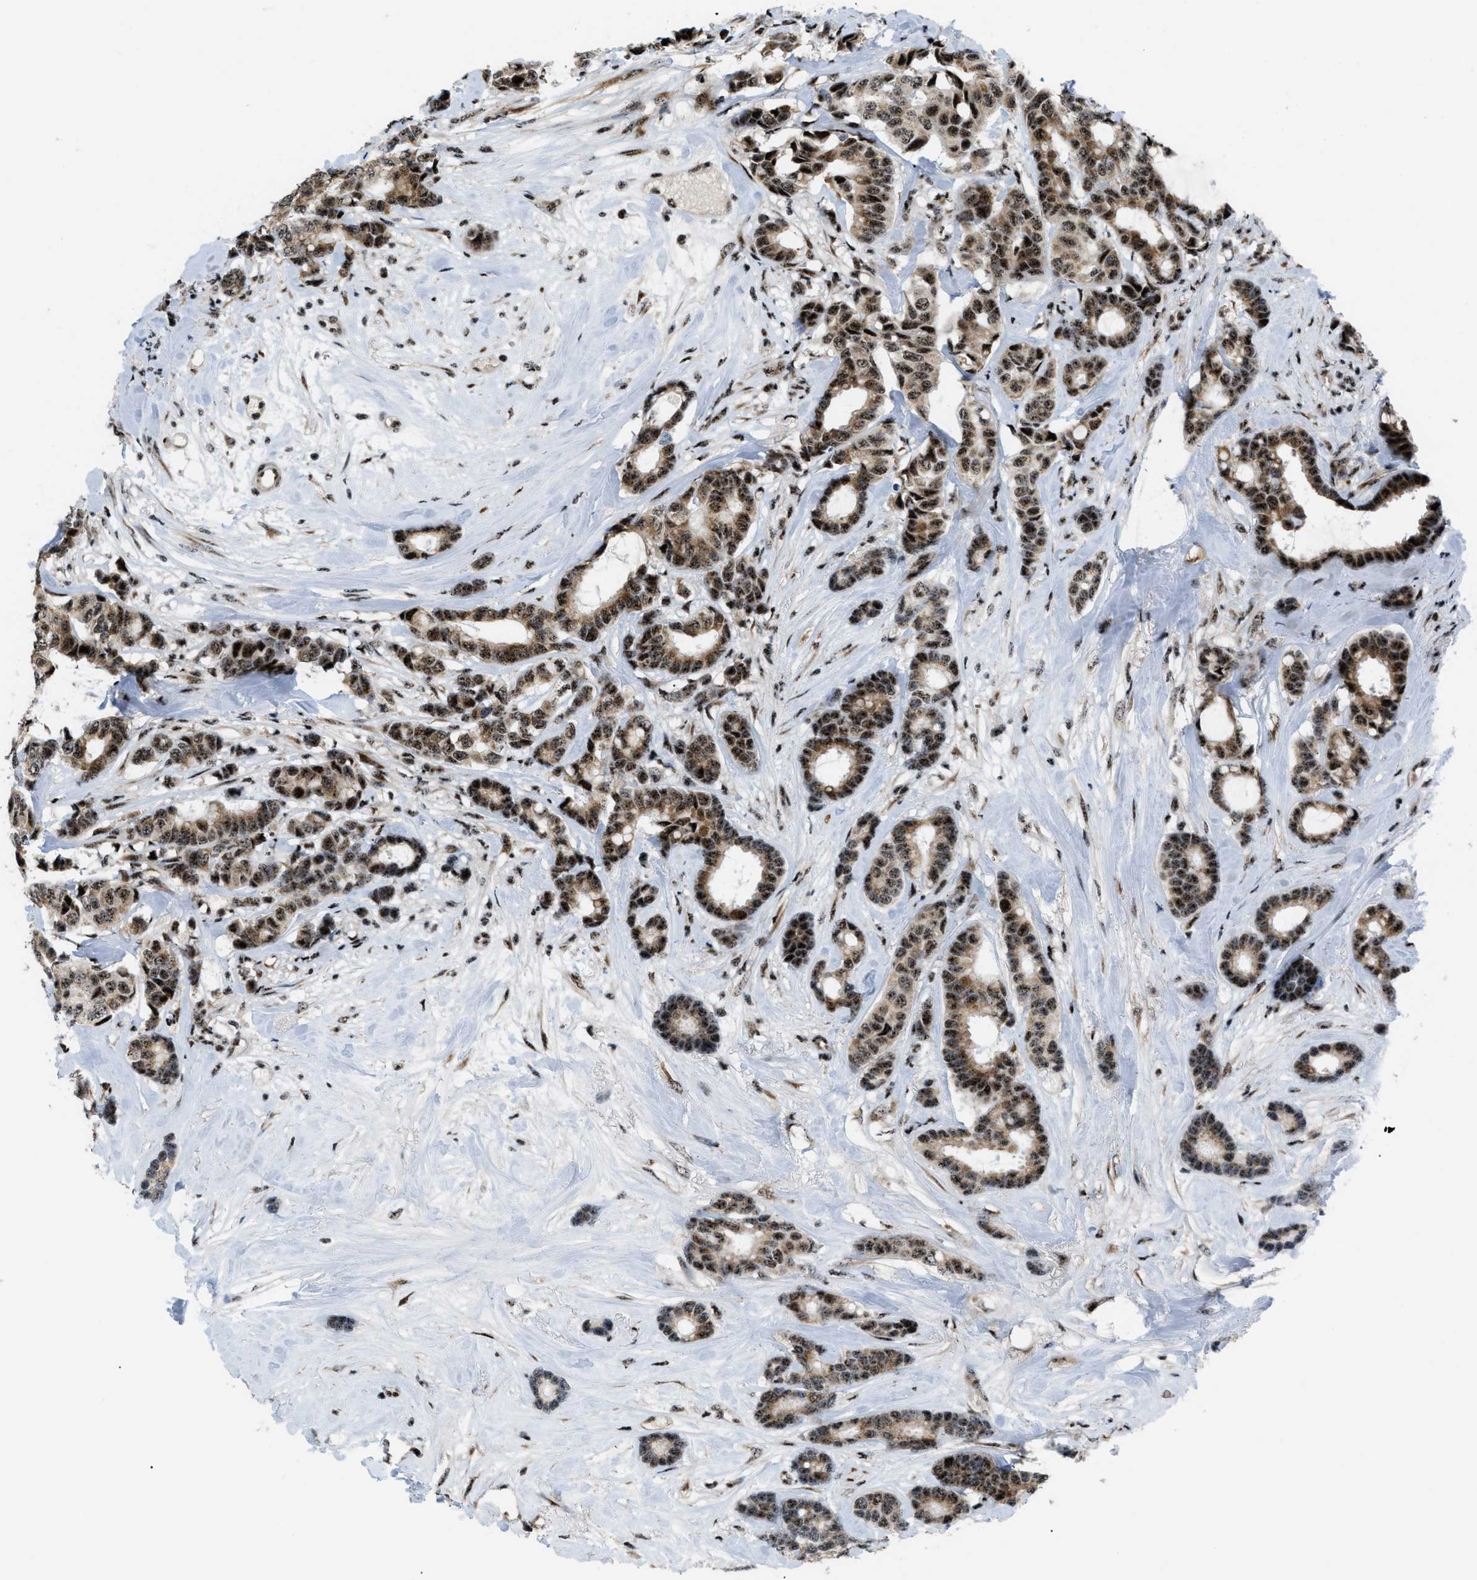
{"staining": {"intensity": "strong", "quantity": ">75%", "location": "cytoplasmic/membranous,nuclear"}, "tissue": "breast cancer", "cell_type": "Tumor cells", "image_type": "cancer", "snomed": [{"axis": "morphology", "description": "Duct carcinoma"}, {"axis": "topography", "description": "Breast"}], "caption": "Tumor cells show strong cytoplasmic/membranous and nuclear positivity in about >75% of cells in invasive ductal carcinoma (breast).", "gene": "CDR2", "patient": {"sex": "female", "age": 87}}